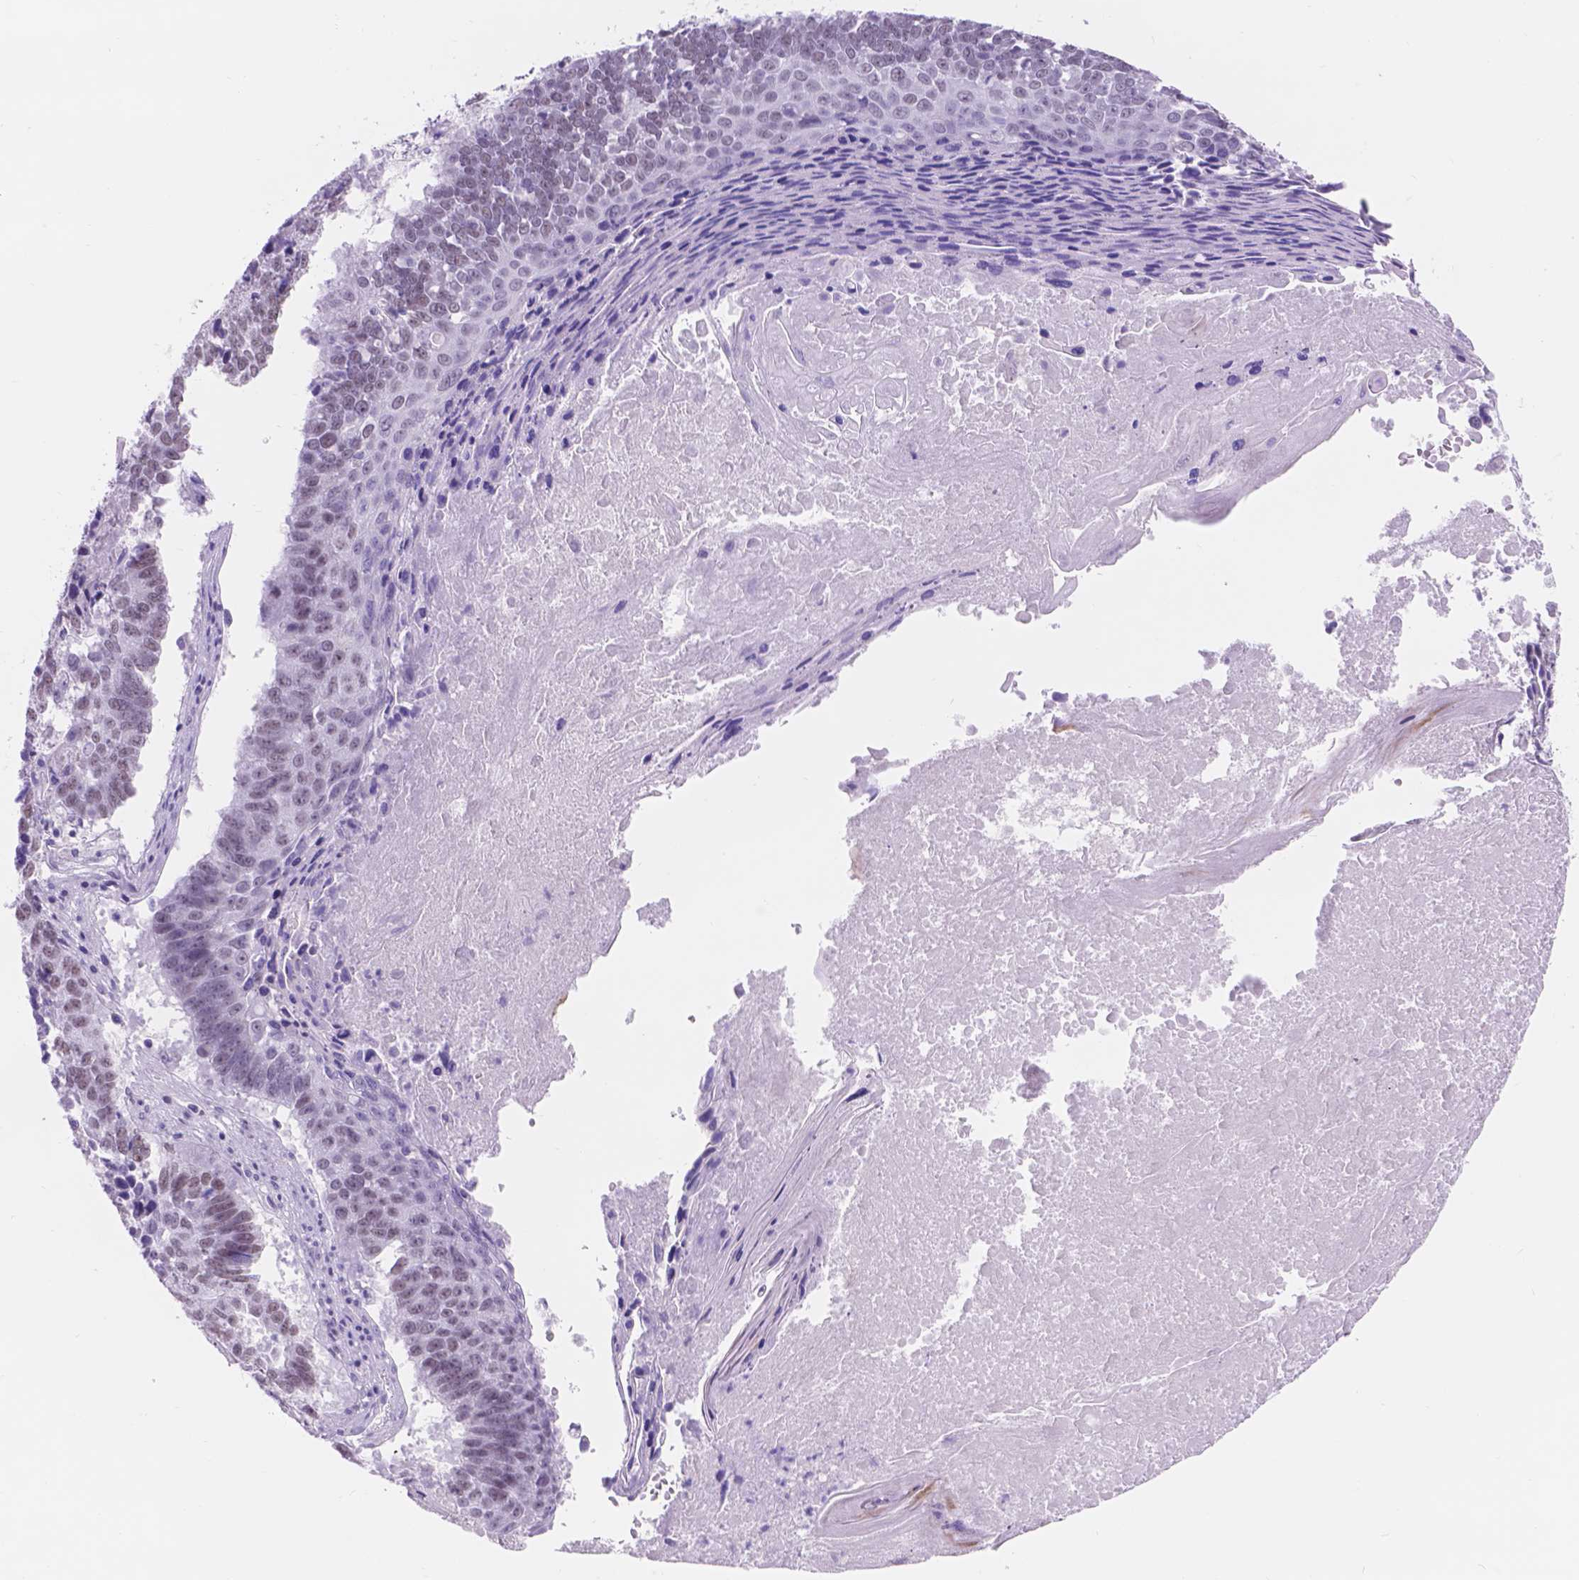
{"staining": {"intensity": "weak", "quantity": ">75%", "location": "nuclear"}, "tissue": "lung cancer", "cell_type": "Tumor cells", "image_type": "cancer", "snomed": [{"axis": "morphology", "description": "Squamous cell carcinoma, NOS"}, {"axis": "topography", "description": "Lung"}], "caption": "Lung squamous cell carcinoma tissue shows weak nuclear positivity in about >75% of tumor cells (DAB (3,3'-diaminobenzidine) = brown stain, brightfield microscopy at high magnification).", "gene": "DCC", "patient": {"sex": "male", "age": 73}}